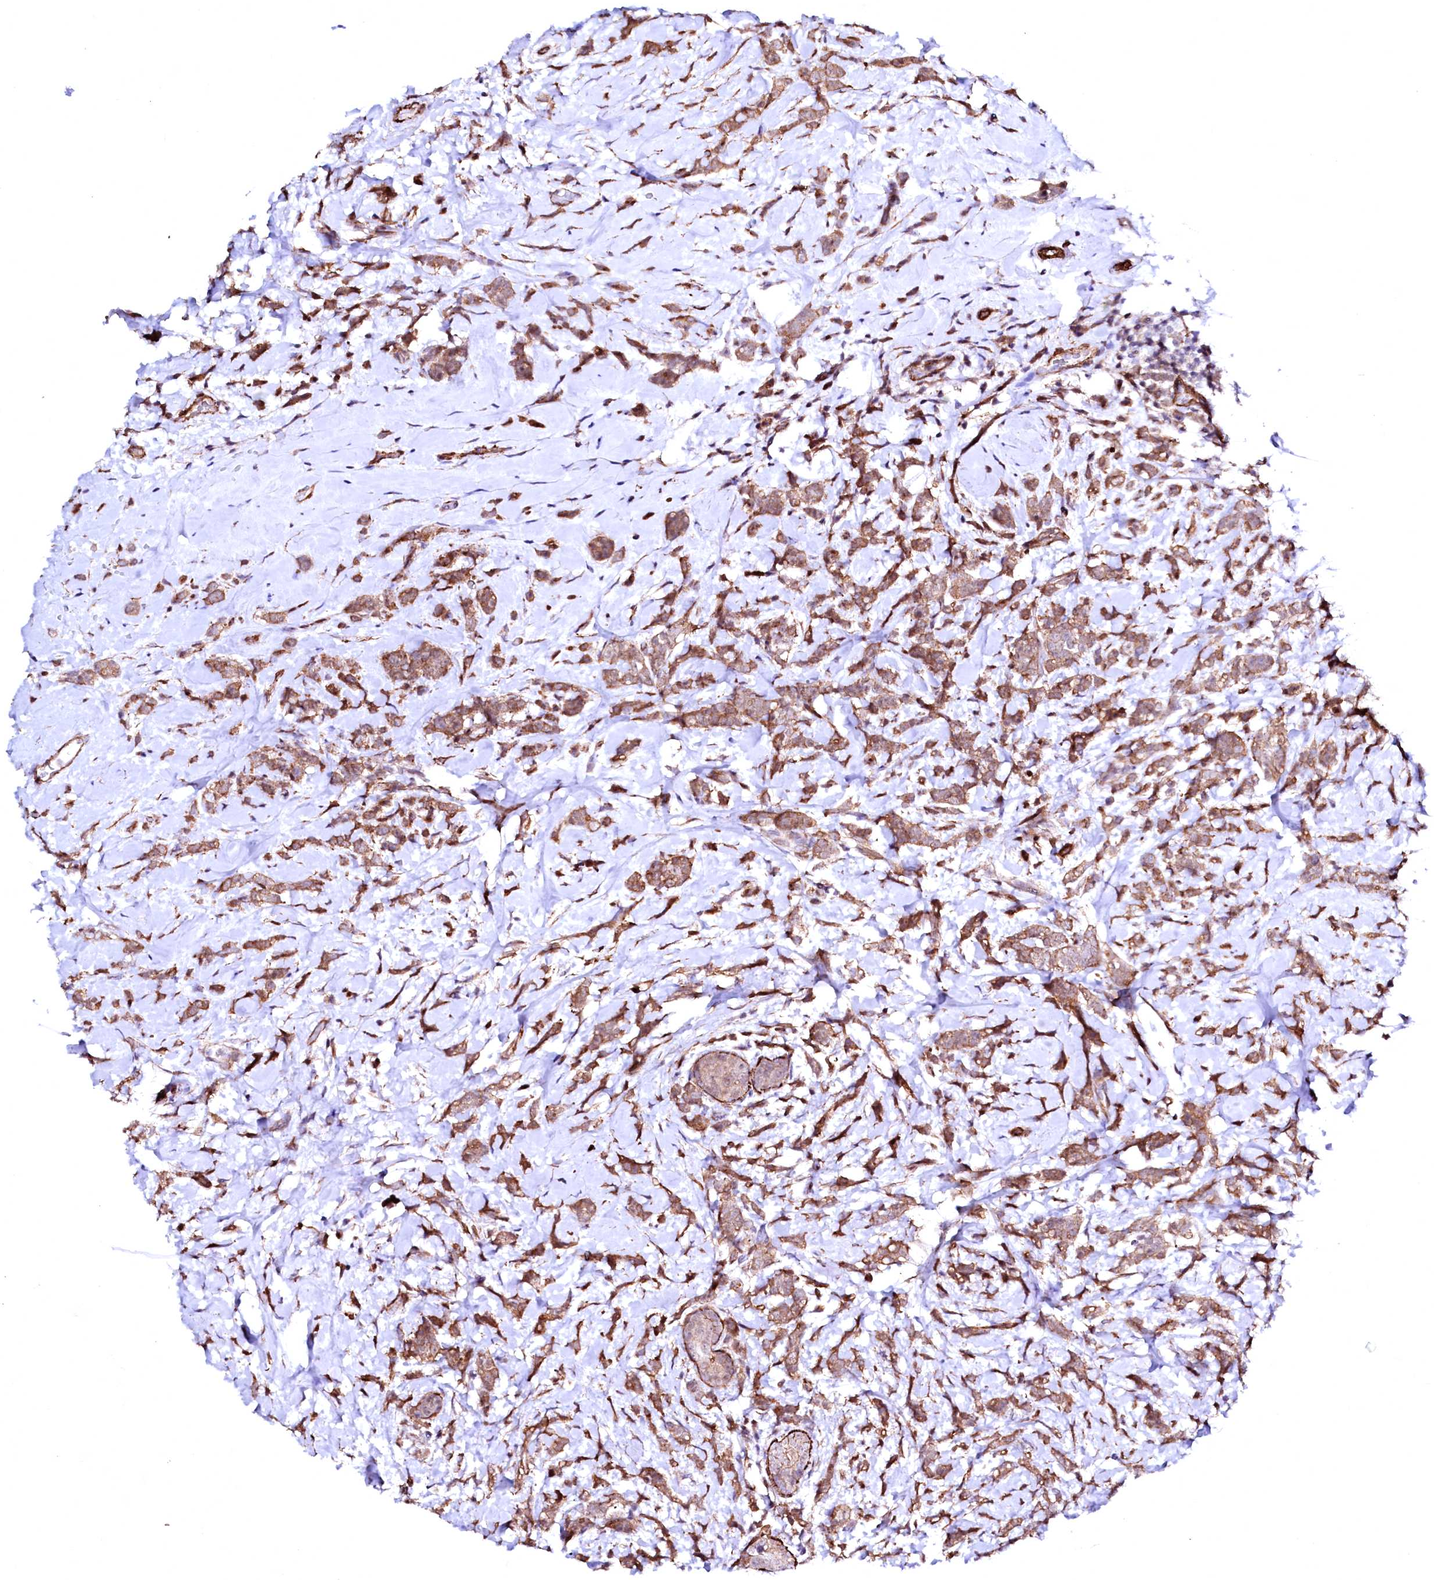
{"staining": {"intensity": "moderate", "quantity": ">75%", "location": "cytoplasmic/membranous"}, "tissue": "breast cancer", "cell_type": "Tumor cells", "image_type": "cancer", "snomed": [{"axis": "morphology", "description": "Lobular carcinoma"}, {"axis": "topography", "description": "Breast"}], "caption": "IHC of lobular carcinoma (breast) exhibits medium levels of moderate cytoplasmic/membranous expression in approximately >75% of tumor cells.", "gene": "GPR176", "patient": {"sex": "female", "age": 58}}